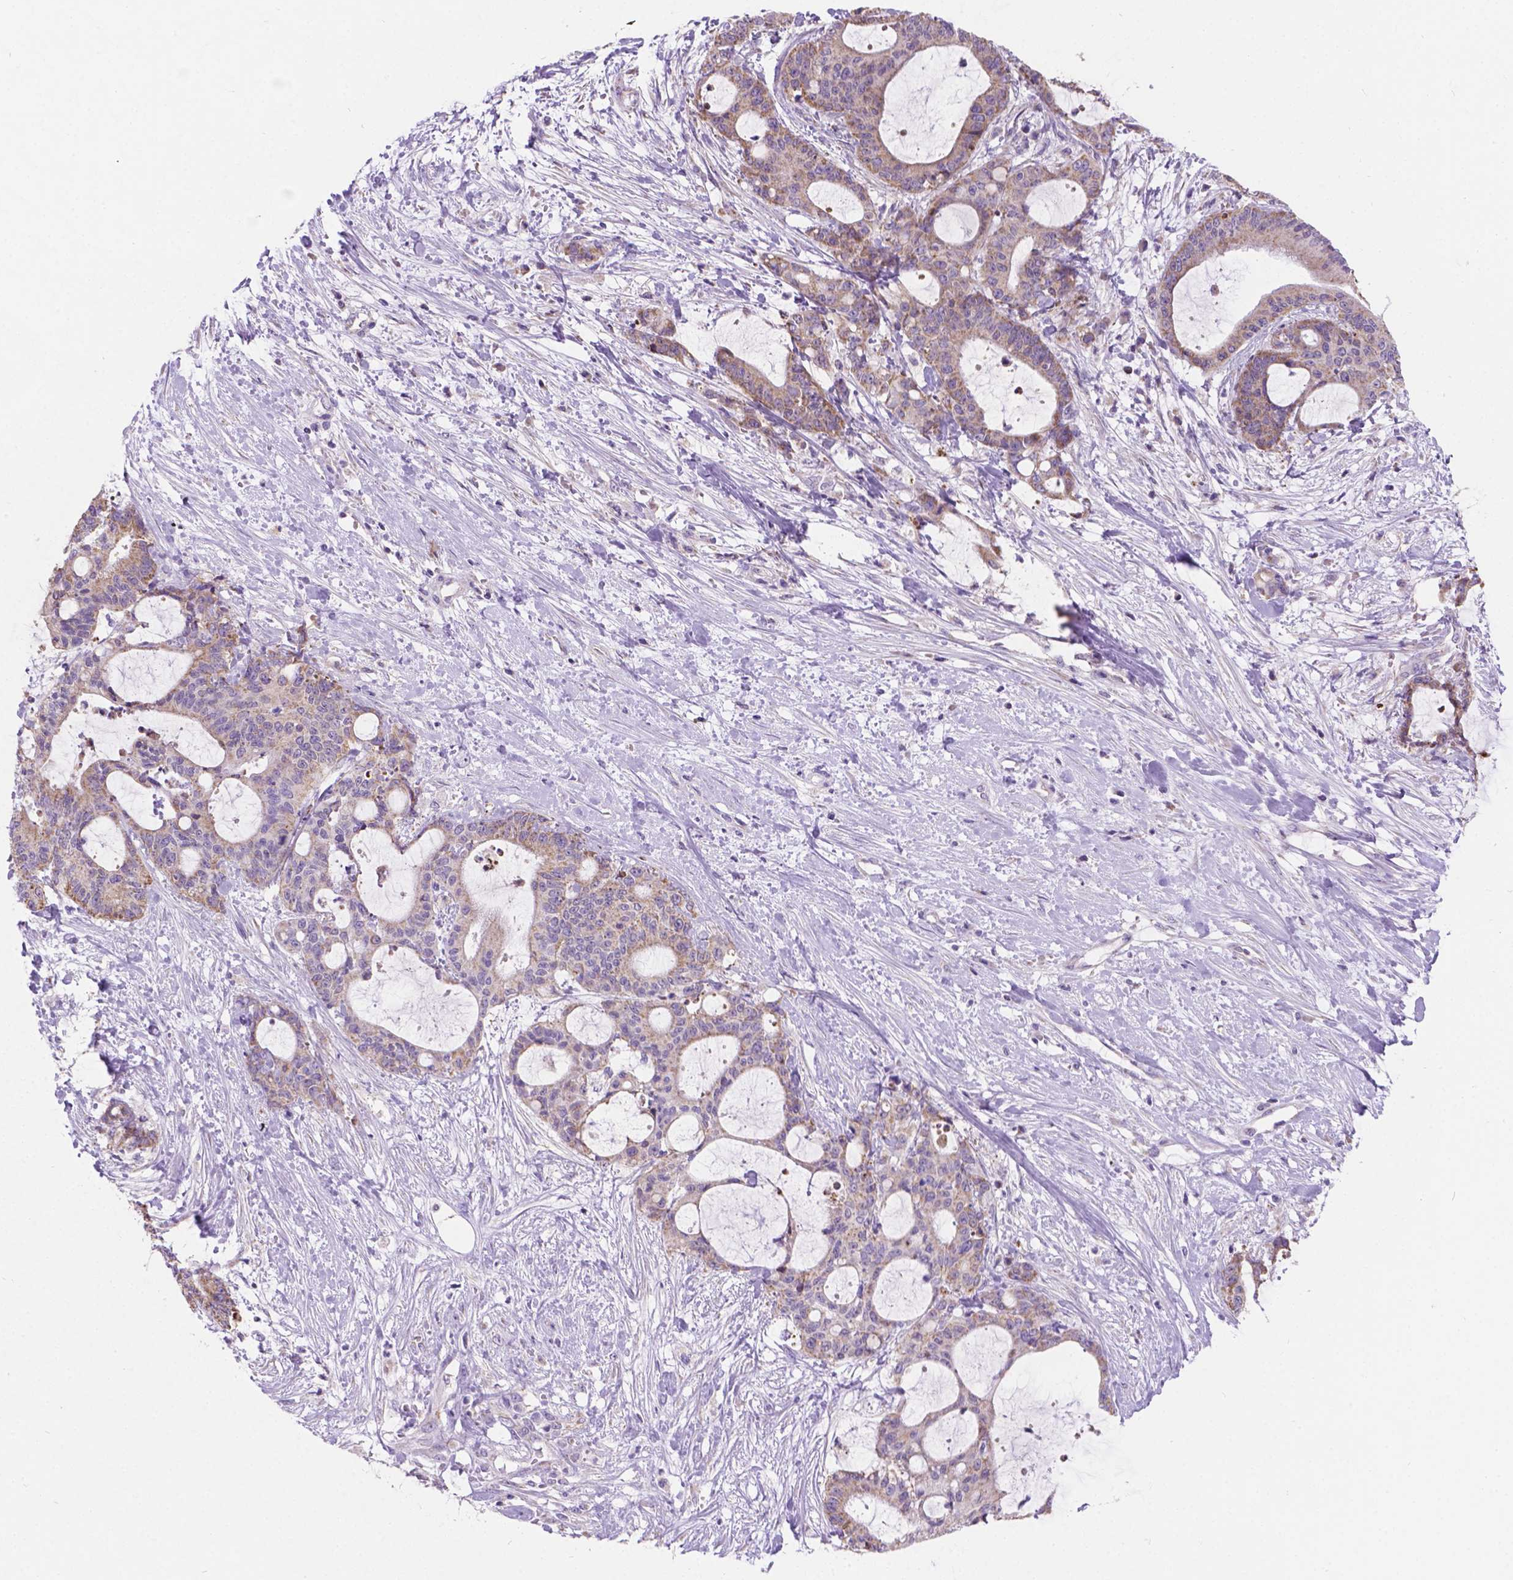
{"staining": {"intensity": "weak", "quantity": "25%-75%", "location": "cytoplasmic/membranous"}, "tissue": "liver cancer", "cell_type": "Tumor cells", "image_type": "cancer", "snomed": [{"axis": "morphology", "description": "Cholangiocarcinoma"}, {"axis": "topography", "description": "Liver"}], "caption": "This photomicrograph exhibits IHC staining of human liver cancer (cholangiocarcinoma), with low weak cytoplasmic/membranous positivity in about 25%-75% of tumor cells.", "gene": "CSPG5", "patient": {"sex": "female", "age": 73}}